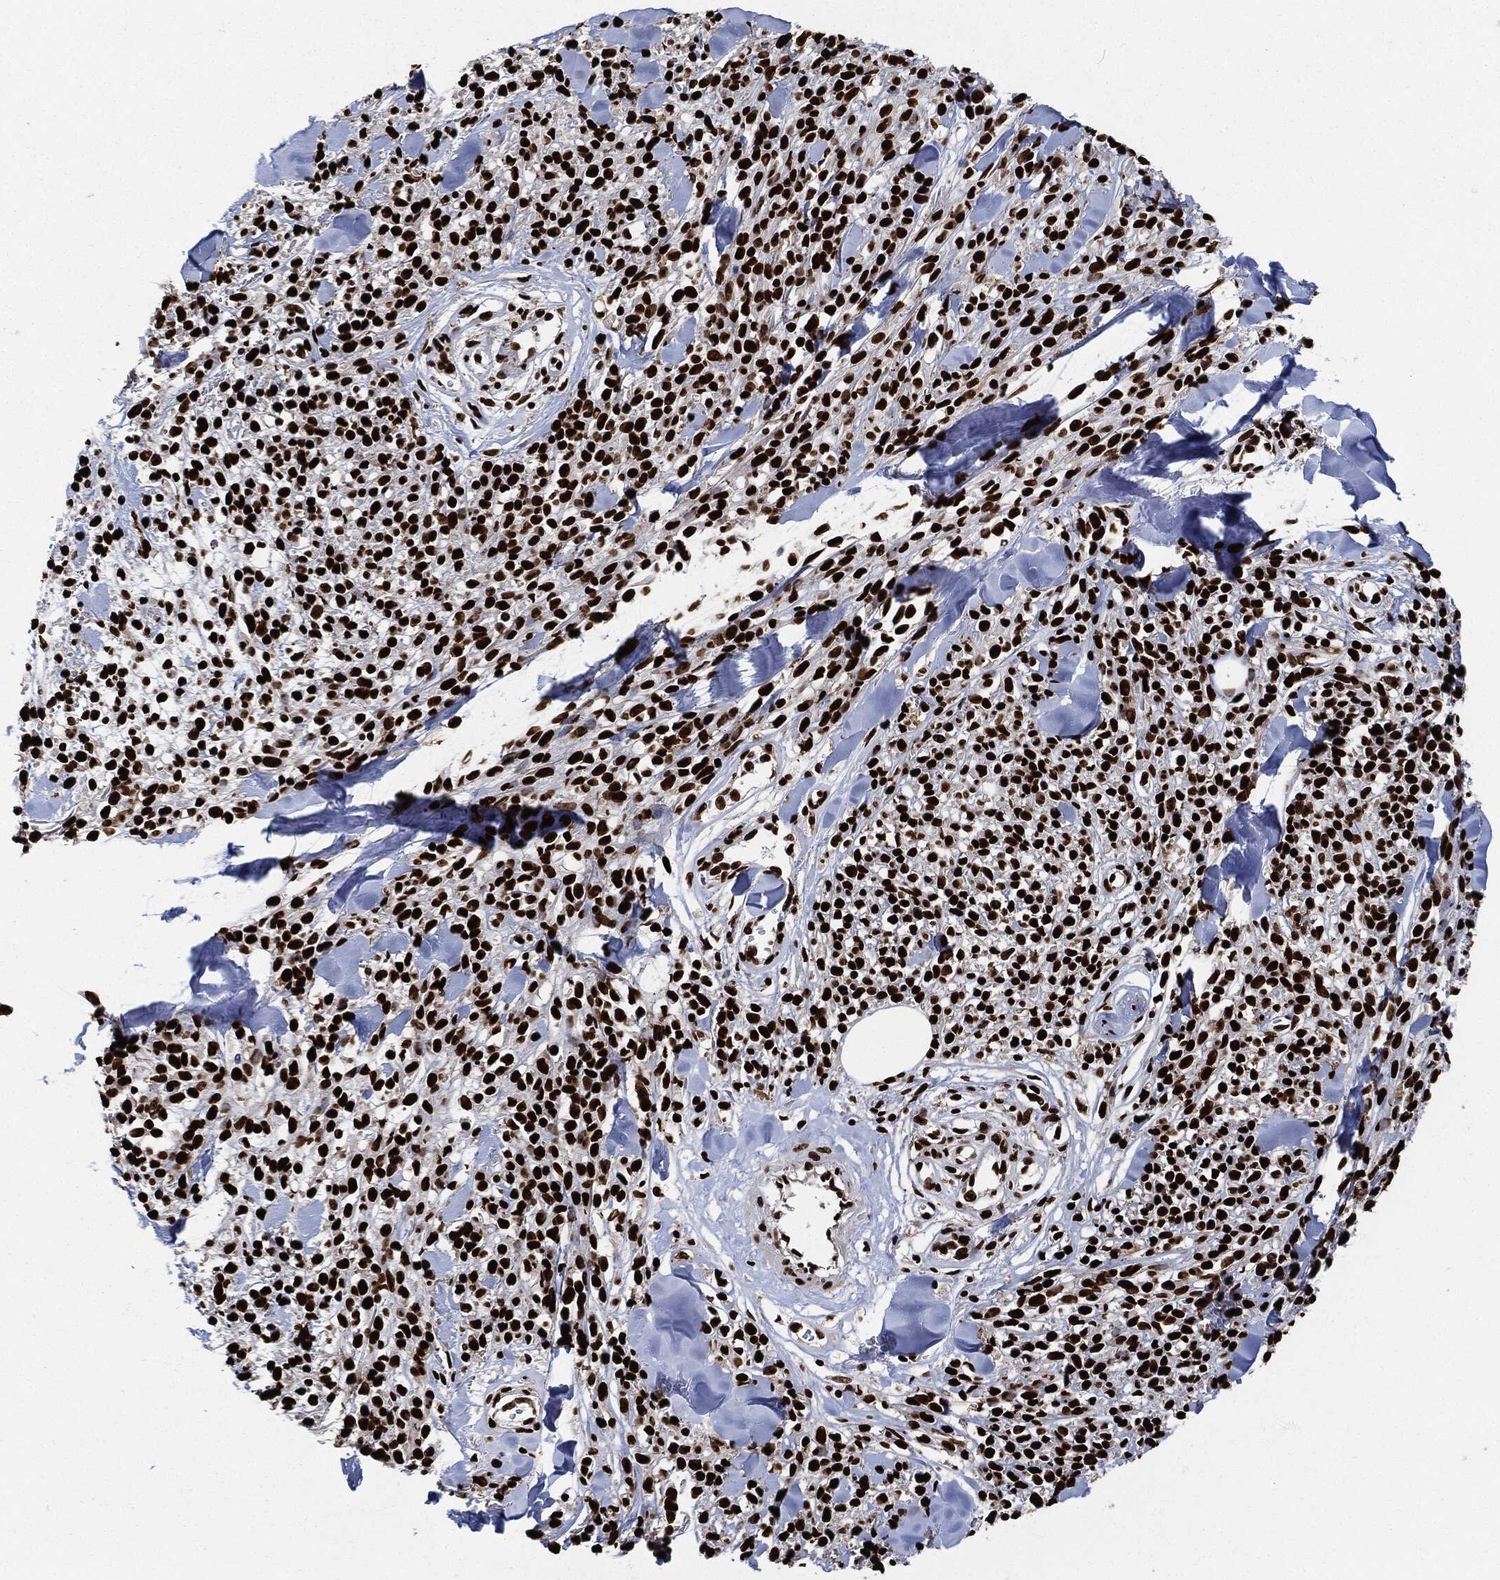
{"staining": {"intensity": "strong", "quantity": ">75%", "location": "nuclear"}, "tissue": "melanoma", "cell_type": "Tumor cells", "image_type": "cancer", "snomed": [{"axis": "morphology", "description": "Malignant melanoma, NOS"}, {"axis": "topography", "description": "Skin"}, {"axis": "topography", "description": "Skin of trunk"}], "caption": "Melanoma stained for a protein (brown) displays strong nuclear positive staining in approximately >75% of tumor cells.", "gene": "RECQL", "patient": {"sex": "male", "age": 74}}